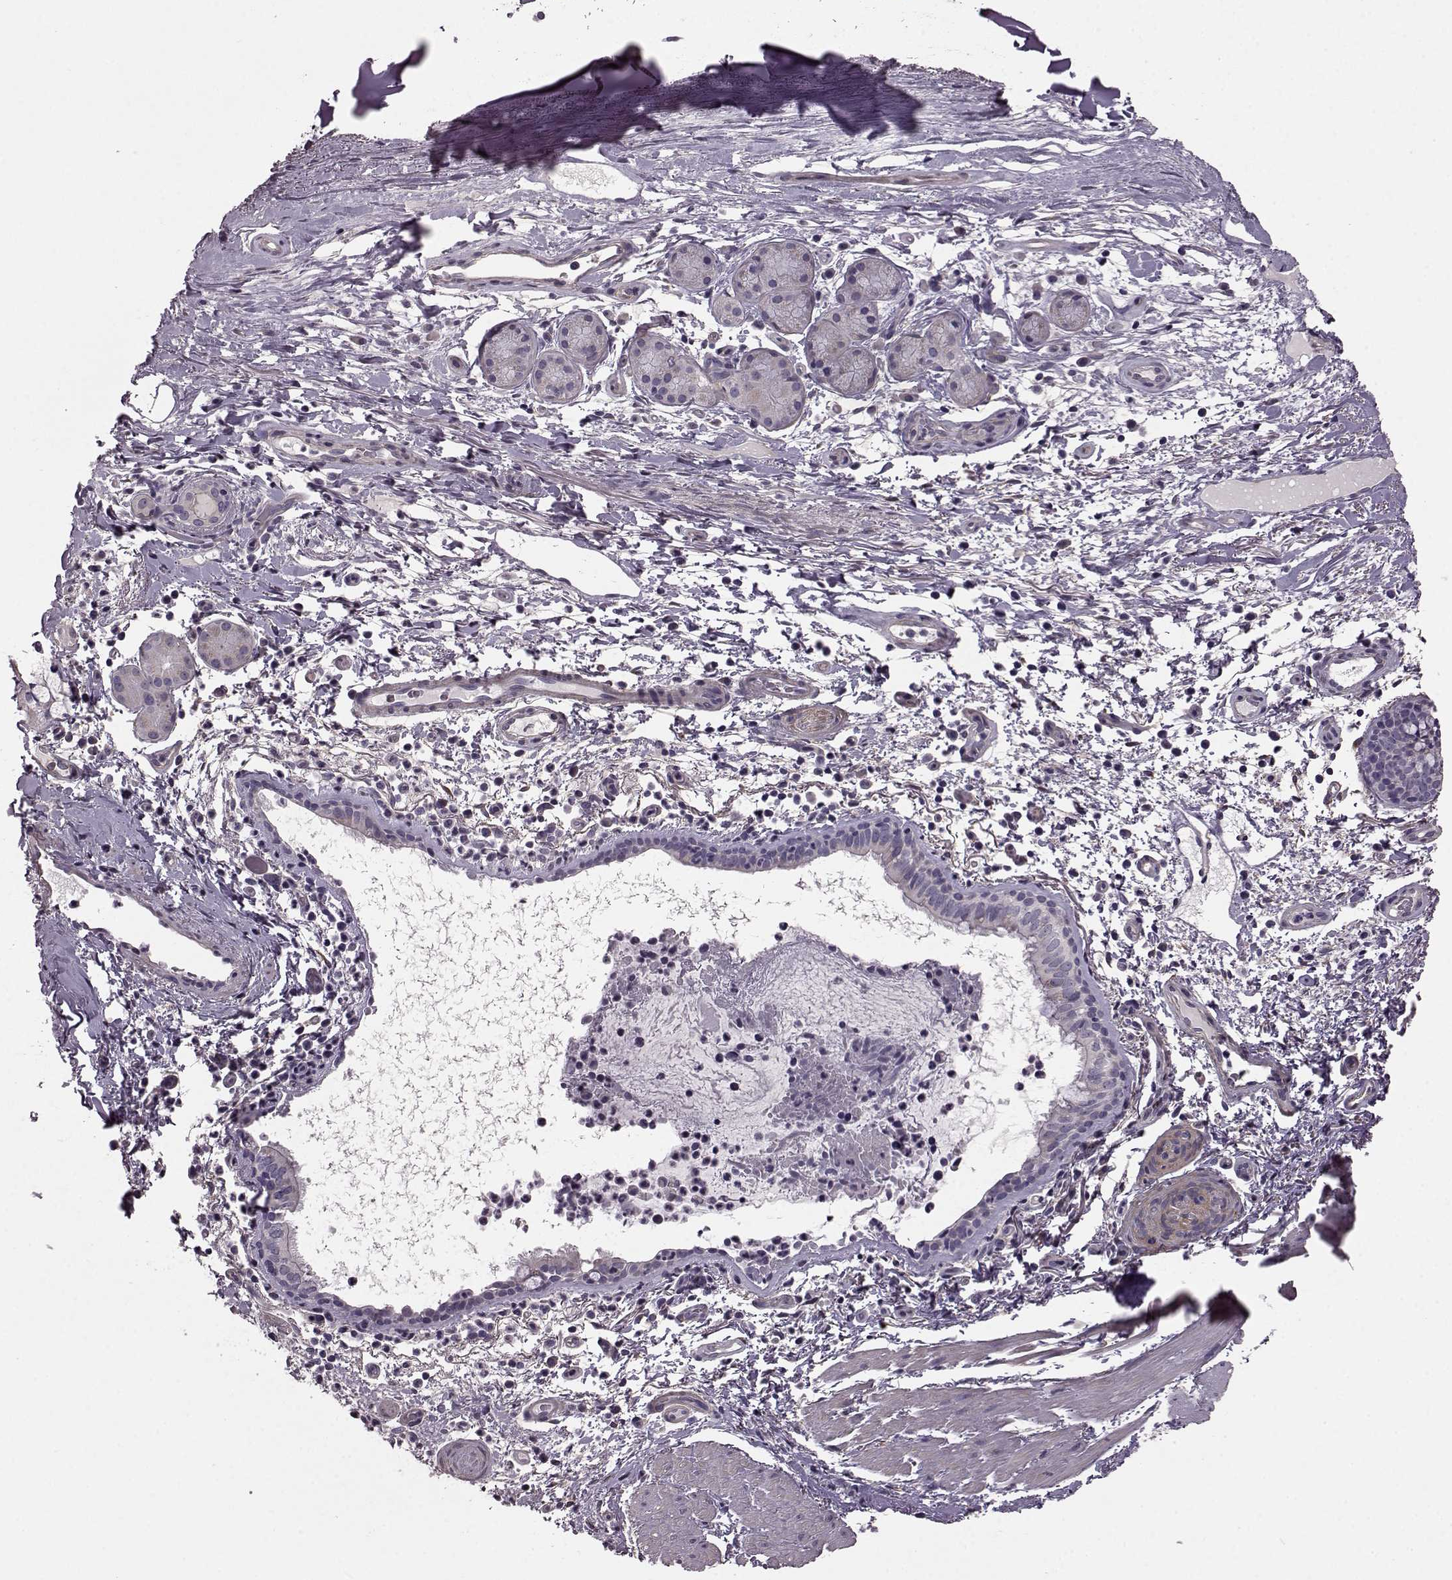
{"staining": {"intensity": "negative", "quantity": "none", "location": "none"}, "tissue": "bronchus", "cell_type": "Respiratory epithelial cells", "image_type": "normal", "snomed": [{"axis": "morphology", "description": "Normal tissue, NOS"}, {"axis": "topography", "description": "Bronchus"}], "caption": "IHC image of normal bronchus stained for a protein (brown), which reveals no staining in respiratory epithelial cells. The staining is performed using DAB (3,3'-diaminobenzidine) brown chromogen with nuclei counter-stained in using hematoxylin.", "gene": "GRK1", "patient": {"sex": "female", "age": 64}}